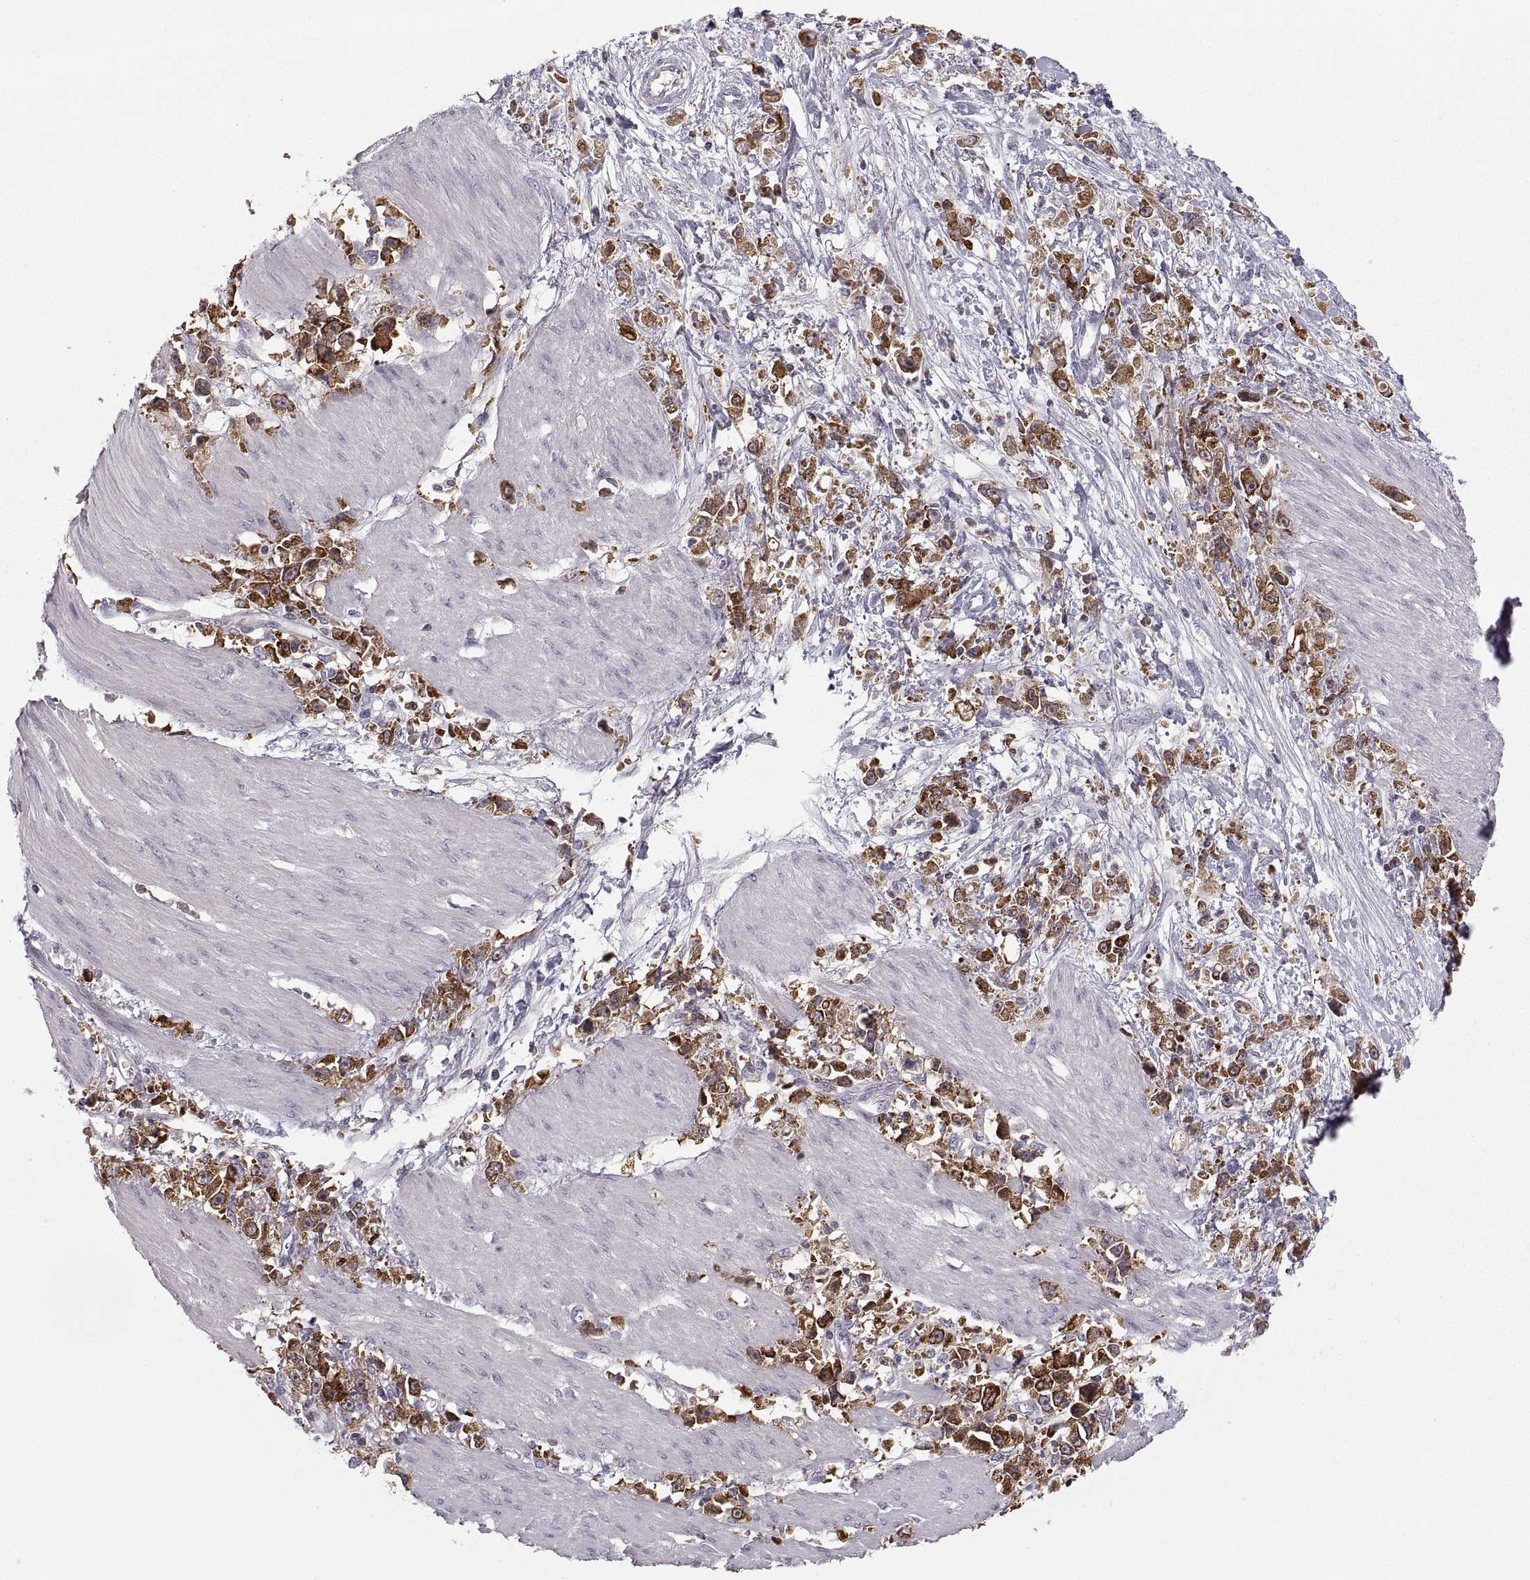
{"staining": {"intensity": "strong", "quantity": "25%-75%", "location": "cytoplasmic/membranous"}, "tissue": "stomach cancer", "cell_type": "Tumor cells", "image_type": "cancer", "snomed": [{"axis": "morphology", "description": "Adenocarcinoma, NOS"}, {"axis": "topography", "description": "Stomach"}], "caption": "Immunohistochemical staining of human stomach adenocarcinoma displays high levels of strong cytoplasmic/membranous staining in approximately 25%-75% of tumor cells.", "gene": "EZR", "patient": {"sex": "female", "age": 59}}